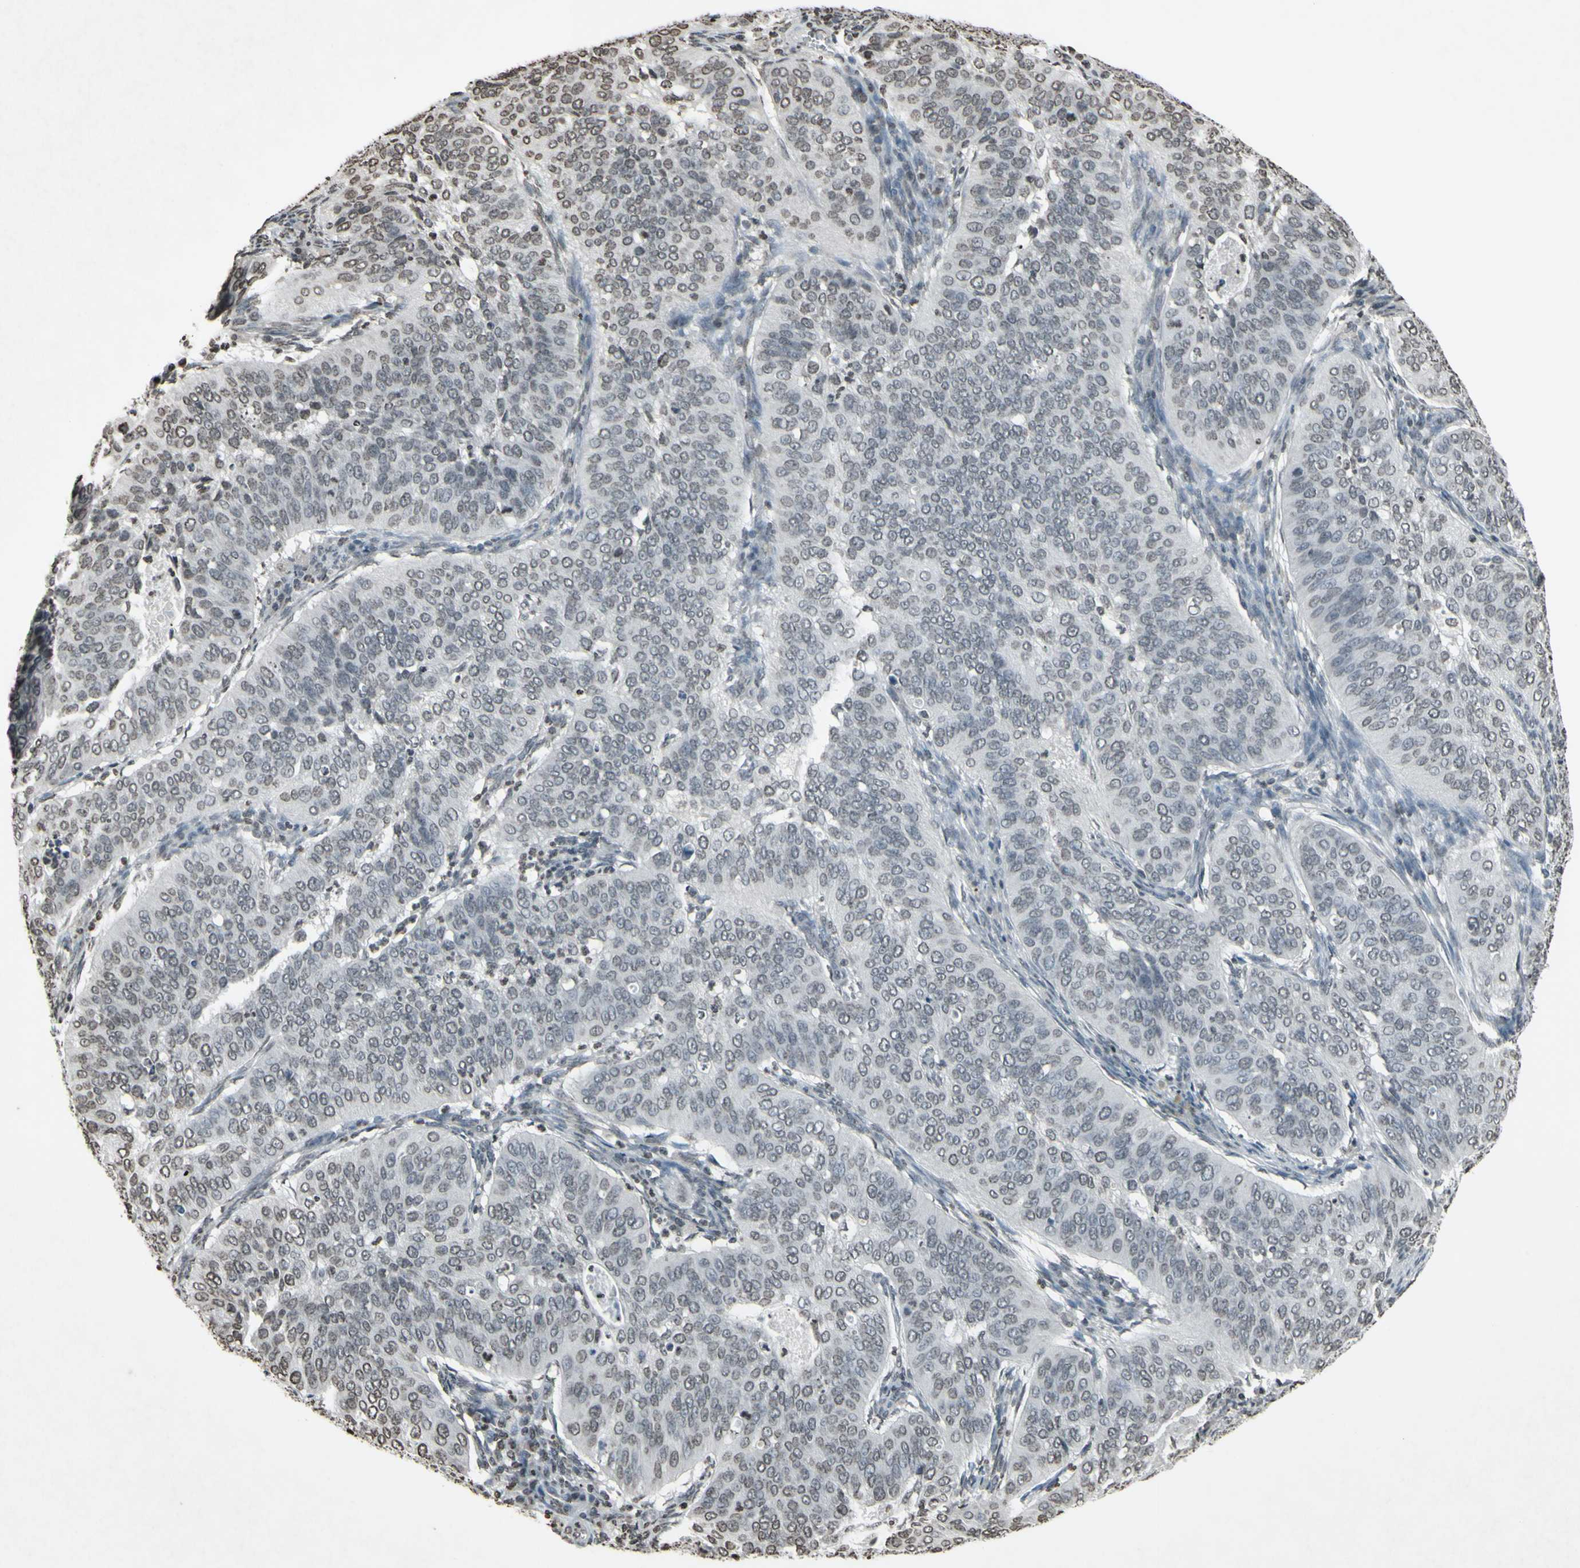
{"staining": {"intensity": "weak", "quantity": ">75%", "location": "nuclear"}, "tissue": "cervical cancer", "cell_type": "Tumor cells", "image_type": "cancer", "snomed": [{"axis": "morphology", "description": "Normal tissue, NOS"}, {"axis": "morphology", "description": "Squamous cell carcinoma, NOS"}, {"axis": "topography", "description": "Cervix"}], "caption": "Immunohistochemistry (IHC) image of neoplastic tissue: human squamous cell carcinoma (cervical) stained using immunohistochemistry exhibits low levels of weak protein expression localized specifically in the nuclear of tumor cells, appearing as a nuclear brown color.", "gene": "CD79B", "patient": {"sex": "female", "age": 39}}